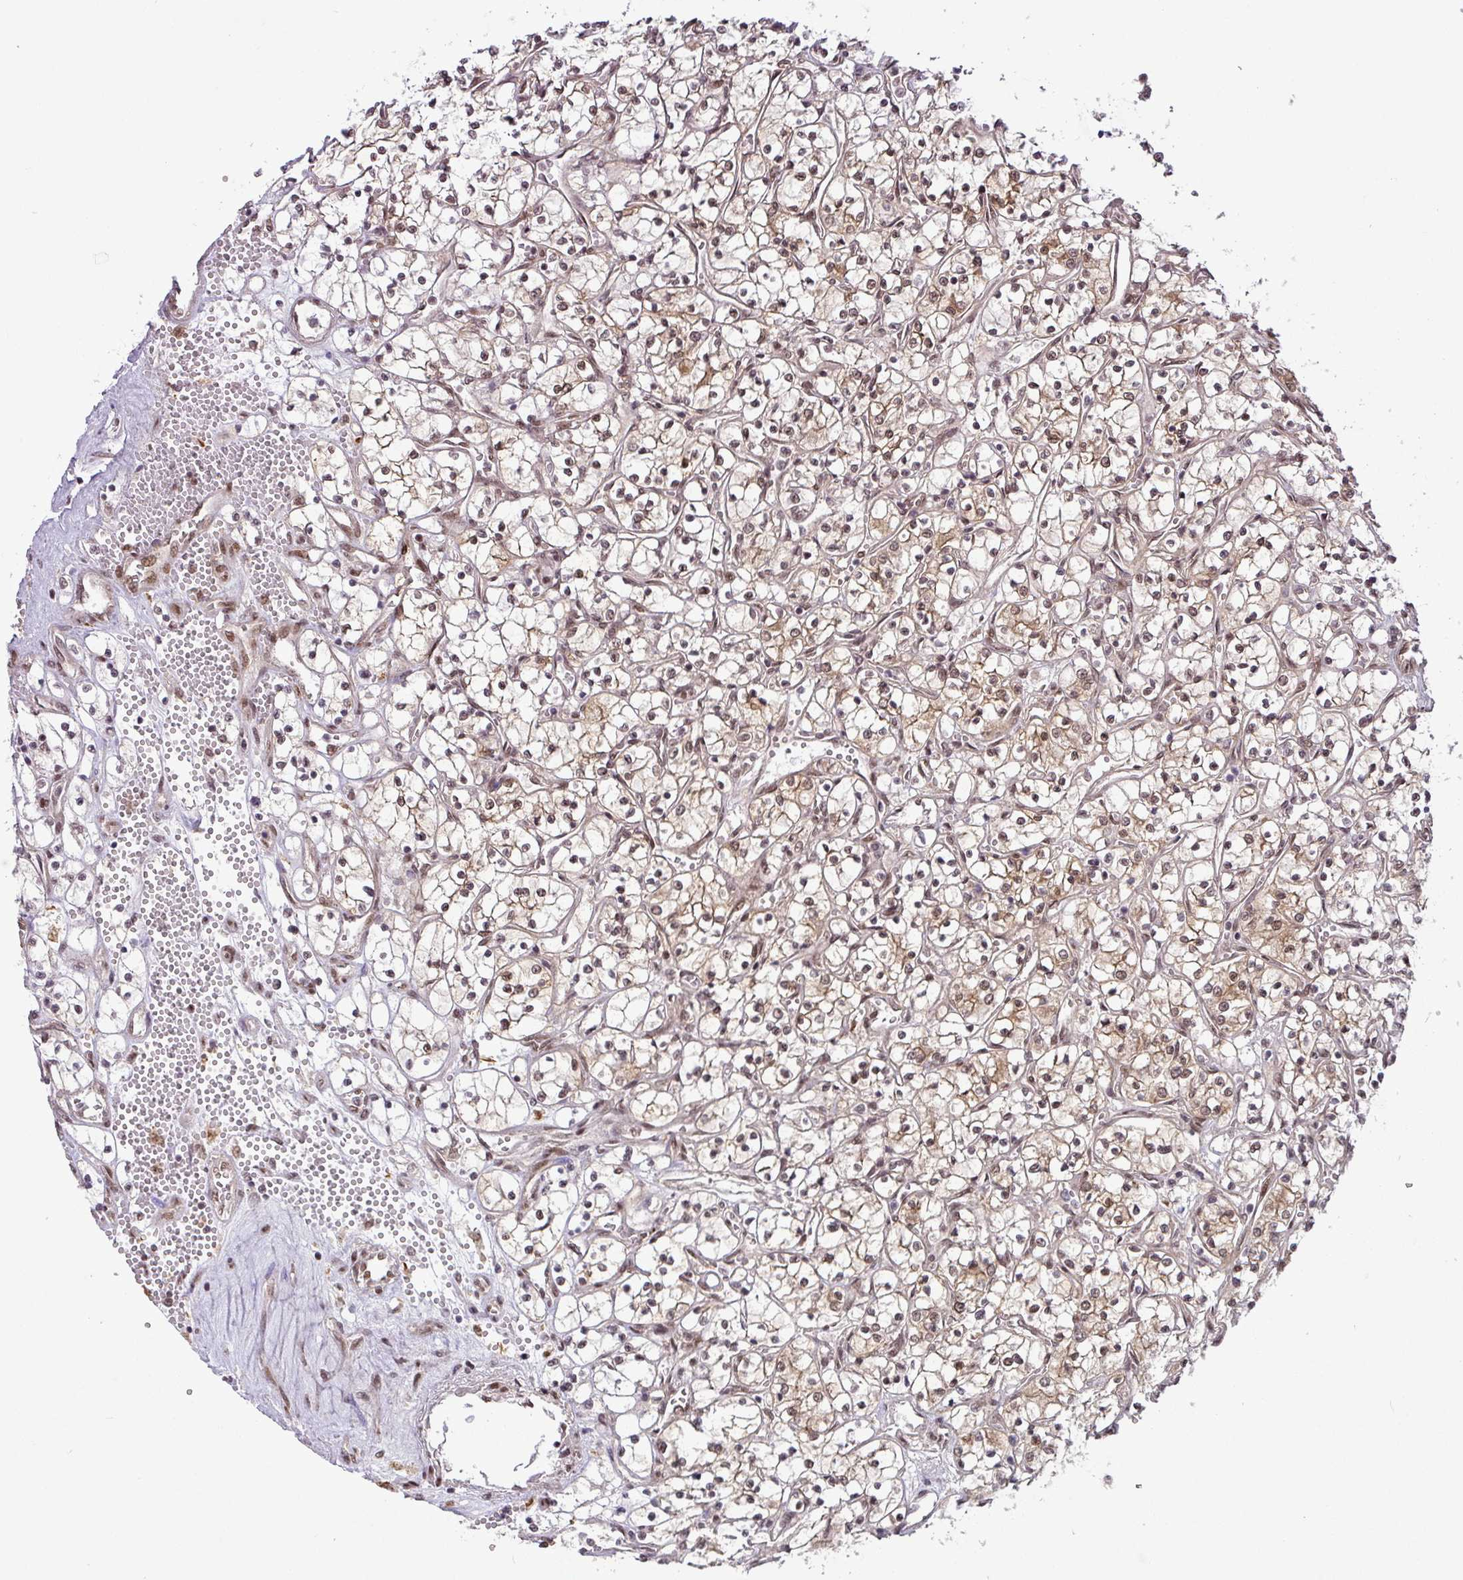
{"staining": {"intensity": "moderate", "quantity": "25%-75%", "location": "cytoplasmic/membranous,nuclear"}, "tissue": "renal cancer", "cell_type": "Tumor cells", "image_type": "cancer", "snomed": [{"axis": "morphology", "description": "Adenocarcinoma, NOS"}, {"axis": "topography", "description": "Kidney"}], "caption": "DAB (3,3'-diaminobenzidine) immunohistochemical staining of human renal adenocarcinoma displays moderate cytoplasmic/membranous and nuclear protein expression in about 25%-75% of tumor cells. Nuclei are stained in blue.", "gene": "SRSF2", "patient": {"sex": "female", "age": 69}}